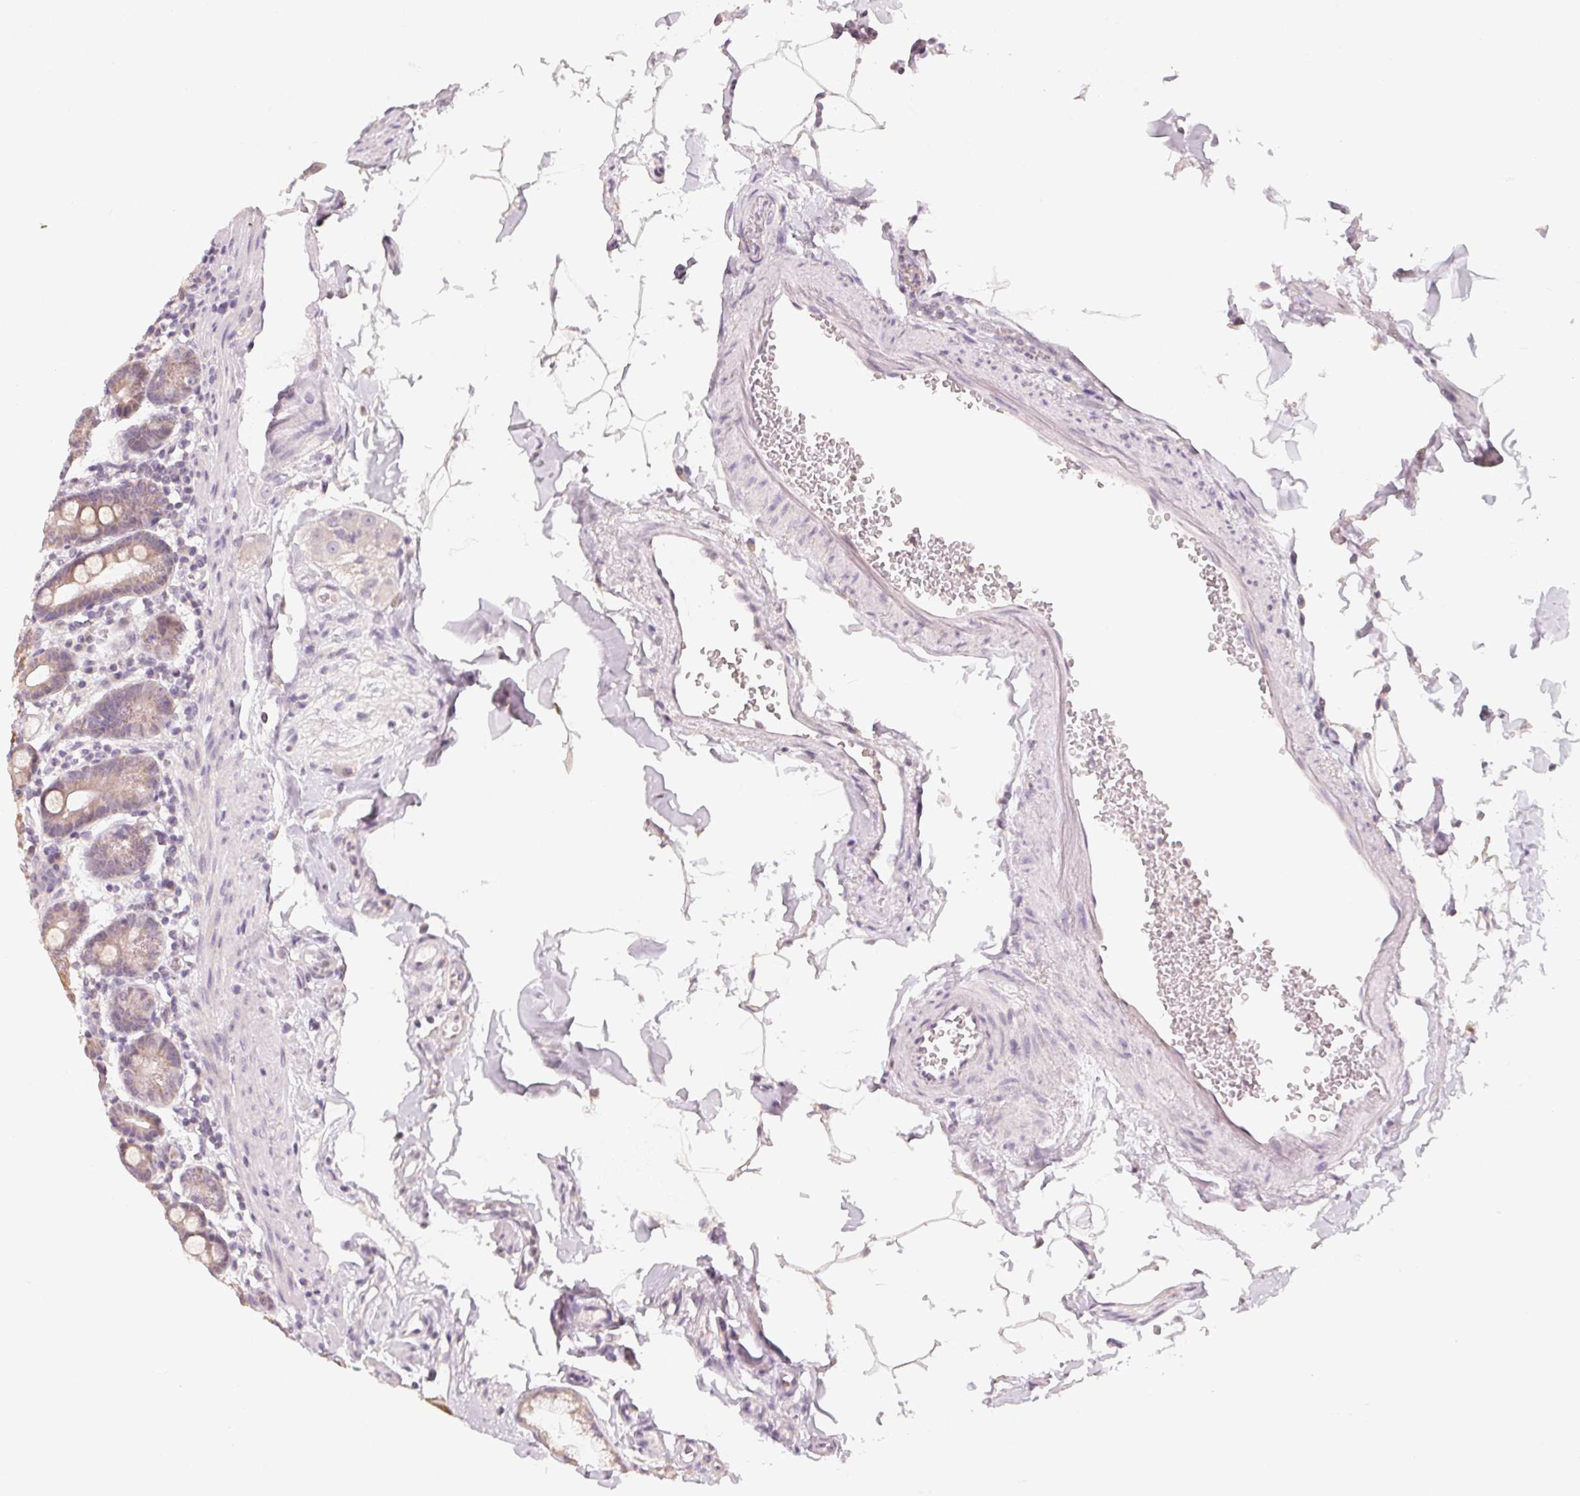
{"staining": {"intensity": "weak", "quantity": ">75%", "location": "cytoplasmic/membranous"}, "tissue": "duodenum", "cell_type": "Glandular cells", "image_type": "normal", "snomed": [{"axis": "morphology", "description": "Normal tissue, NOS"}, {"axis": "topography", "description": "Pancreas"}, {"axis": "topography", "description": "Duodenum"}], "caption": "DAB (3,3'-diaminobenzidine) immunohistochemical staining of normal duodenum shows weak cytoplasmic/membranous protein positivity in about >75% of glandular cells.", "gene": "ANKRD31", "patient": {"sex": "male", "age": 59}}